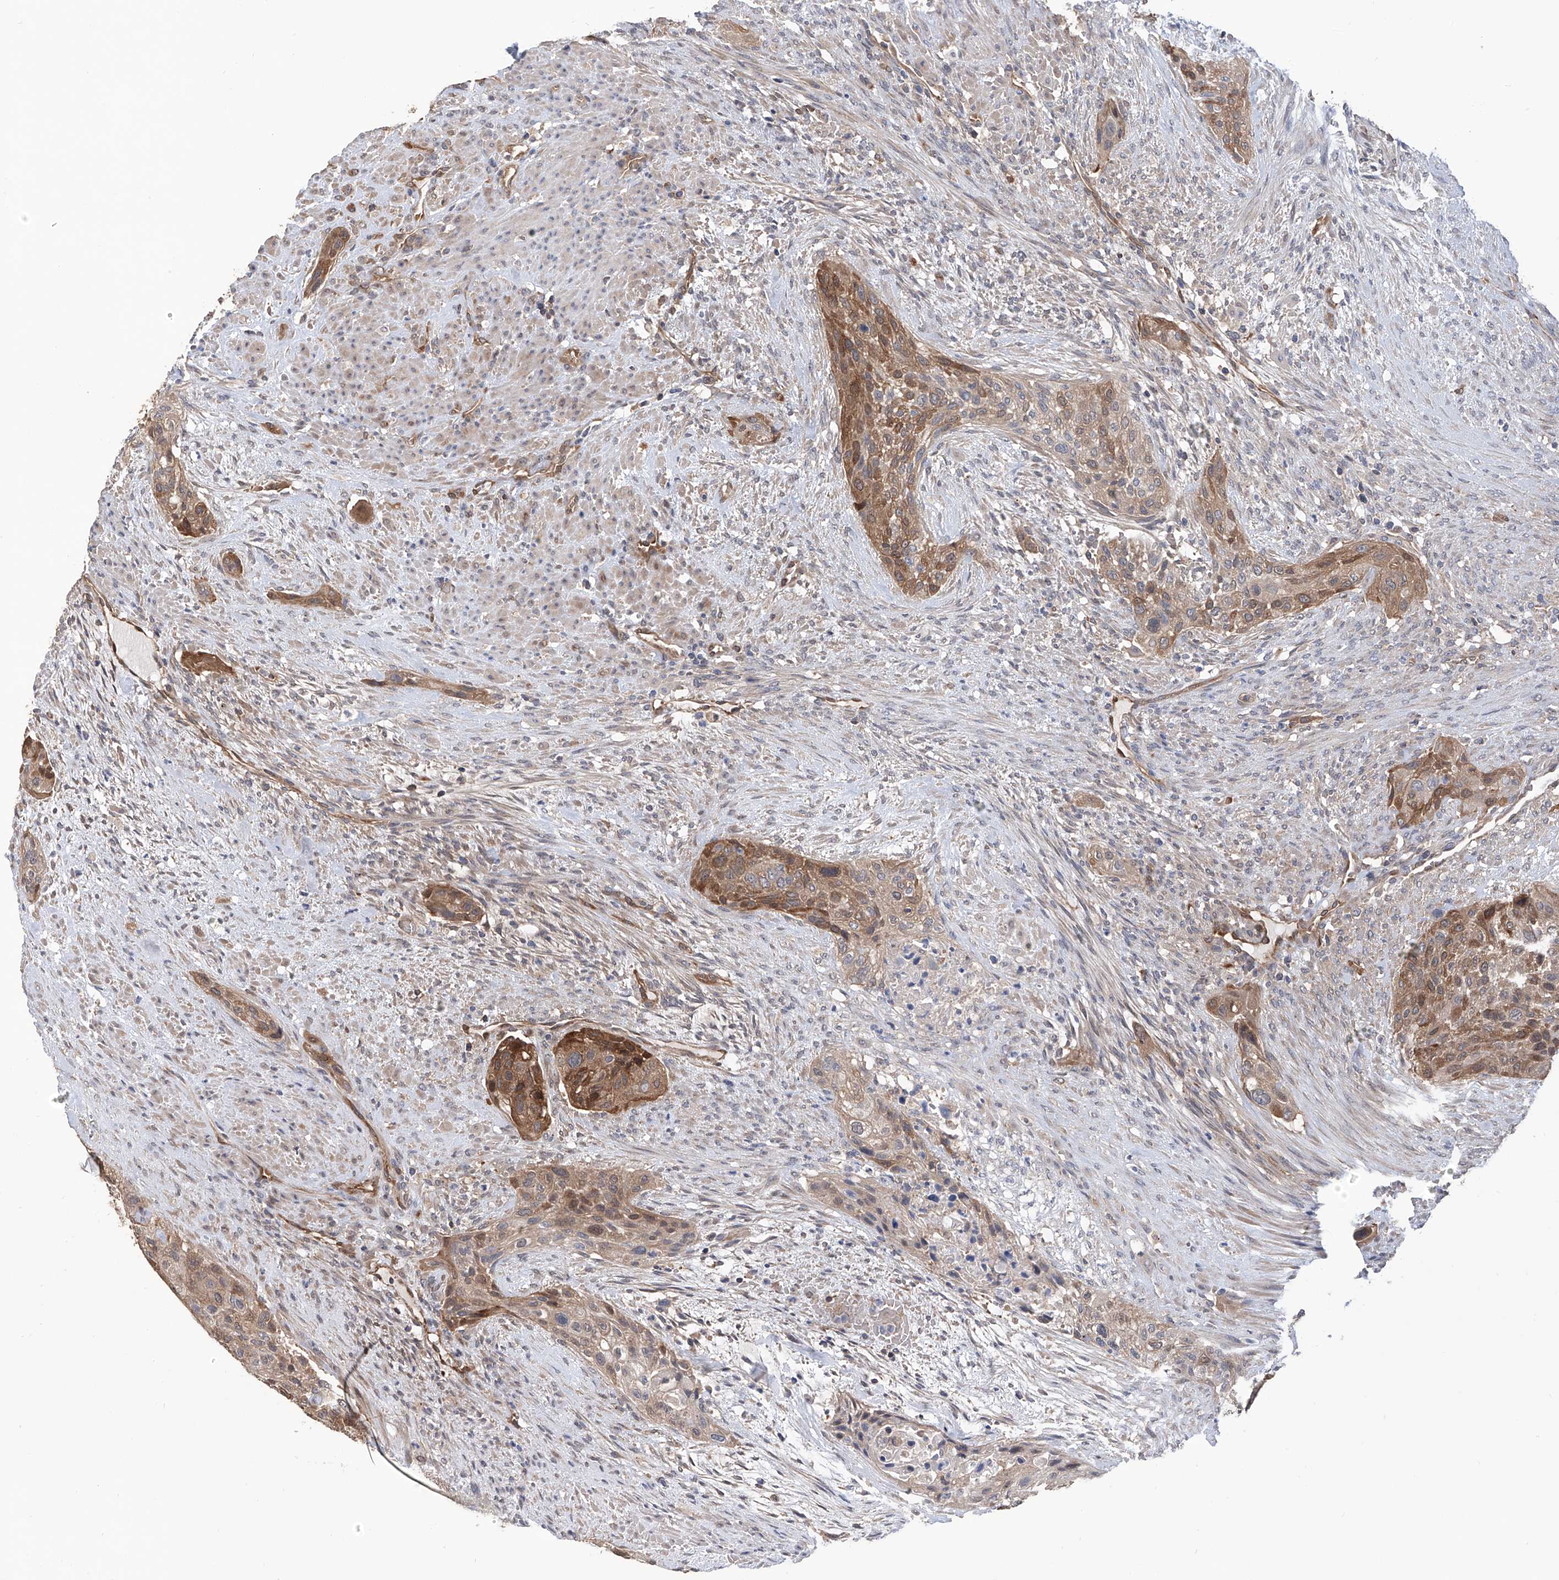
{"staining": {"intensity": "moderate", "quantity": ">75%", "location": "cytoplasmic/membranous"}, "tissue": "urothelial cancer", "cell_type": "Tumor cells", "image_type": "cancer", "snomed": [{"axis": "morphology", "description": "Urothelial carcinoma, High grade"}, {"axis": "topography", "description": "Urinary bladder"}], "caption": "Human high-grade urothelial carcinoma stained with a brown dye shows moderate cytoplasmic/membranous positive expression in approximately >75% of tumor cells.", "gene": "NUDT17", "patient": {"sex": "male", "age": 35}}